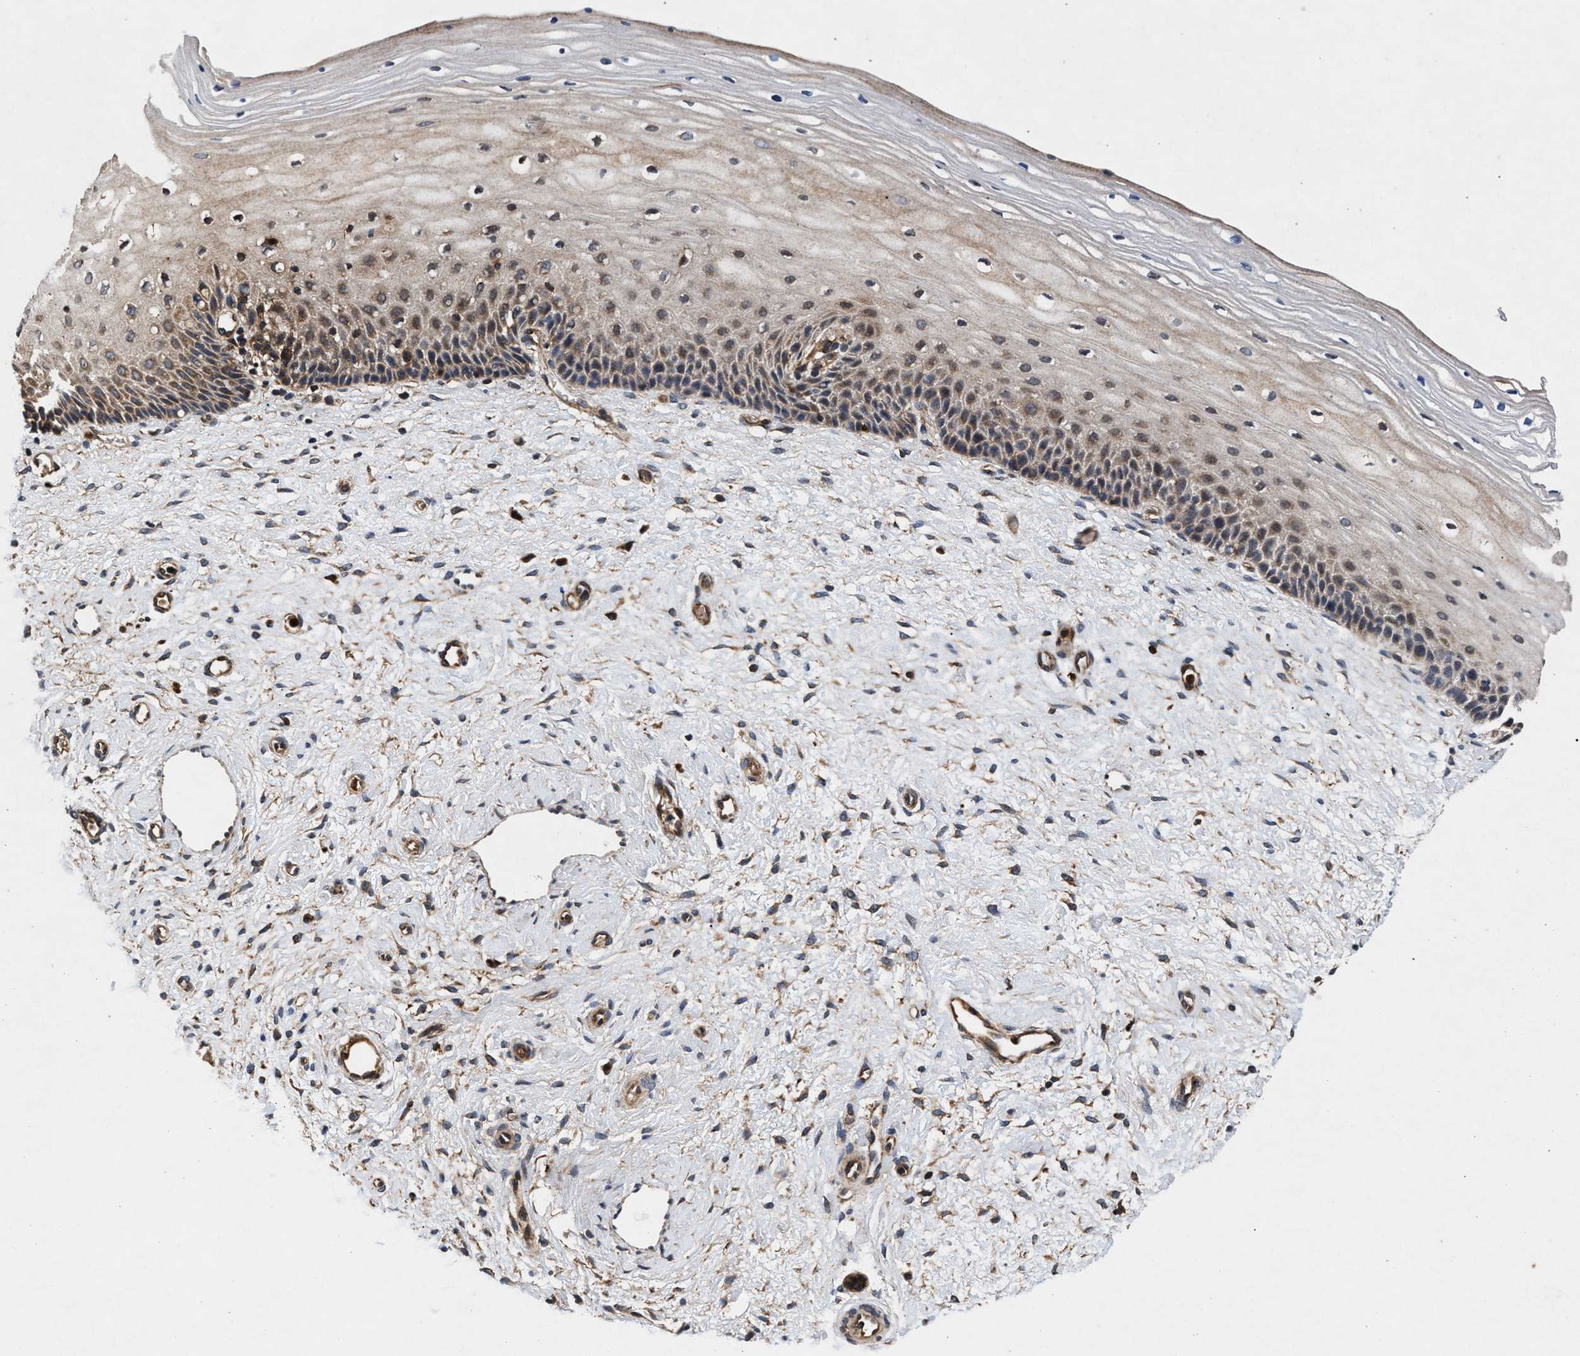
{"staining": {"intensity": "moderate", "quantity": ">75%", "location": "cytoplasmic/membranous"}, "tissue": "cervix", "cell_type": "Glandular cells", "image_type": "normal", "snomed": [{"axis": "morphology", "description": "Normal tissue, NOS"}, {"axis": "topography", "description": "Cervix"}], "caption": "A high-resolution image shows immunohistochemistry staining of normal cervix, which displays moderate cytoplasmic/membranous staining in approximately >75% of glandular cells.", "gene": "NFKB2", "patient": {"sex": "female", "age": 39}}